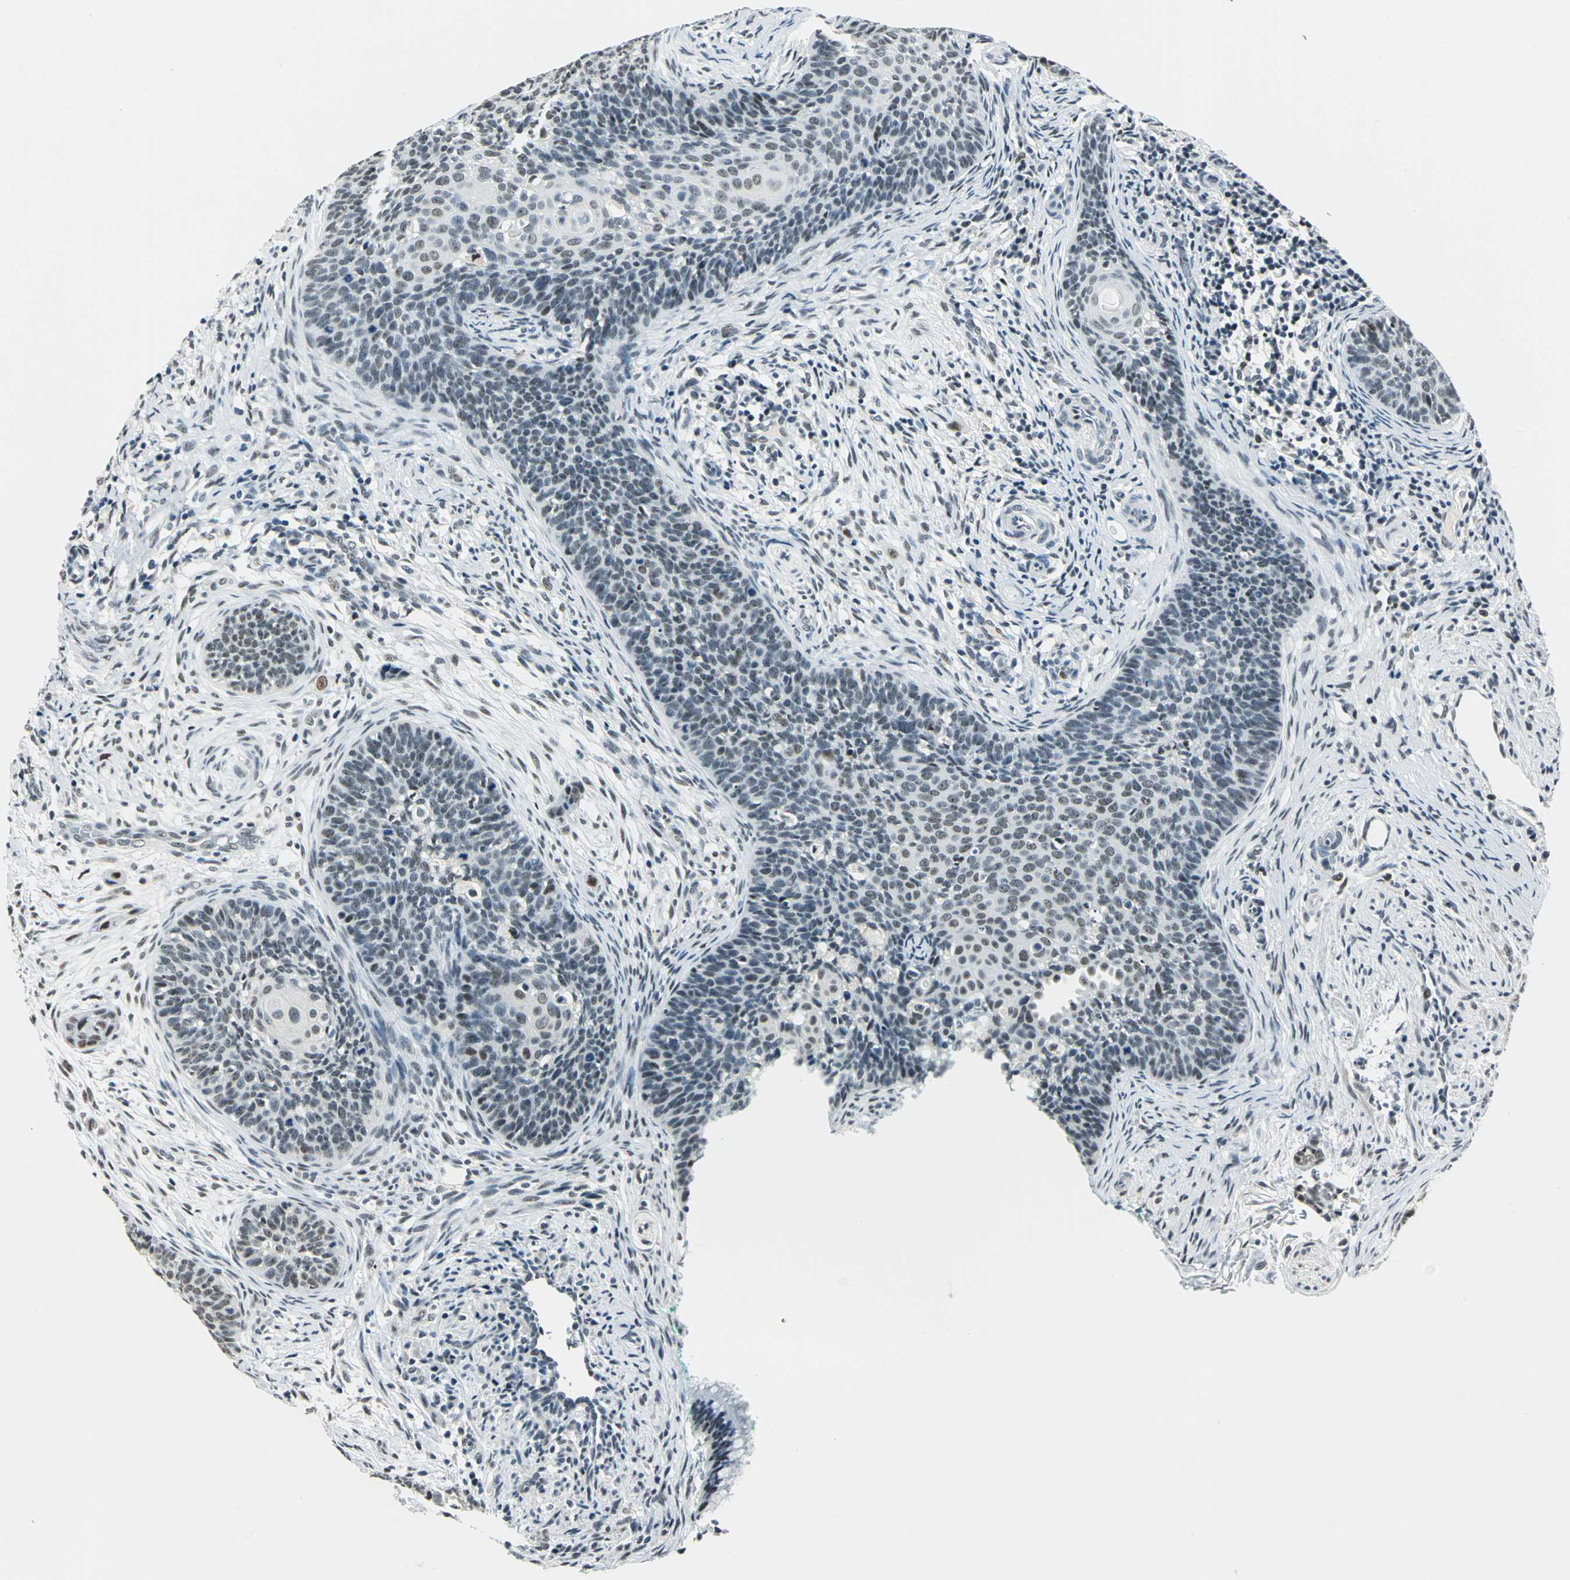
{"staining": {"intensity": "weak", "quantity": "25%-75%", "location": "nuclear"}, "tissue": "cervical cancer", "cell_type": "Tumor cells", "image_type": "cancer", "snomed": [{"axis": "morphology", "description": "Squamous cell carcinoma, NOS"}, {"axis": "topography", "description": "Cervix"}], "caption": "Cervical cancer (squamous cell carcinoma) stained with immunohistochemistry displays weak nuclear positivity in about 25%-75% of tumor cells.", "gene": "KAT6B", "patient": {"sex": "female", "age": 33}}